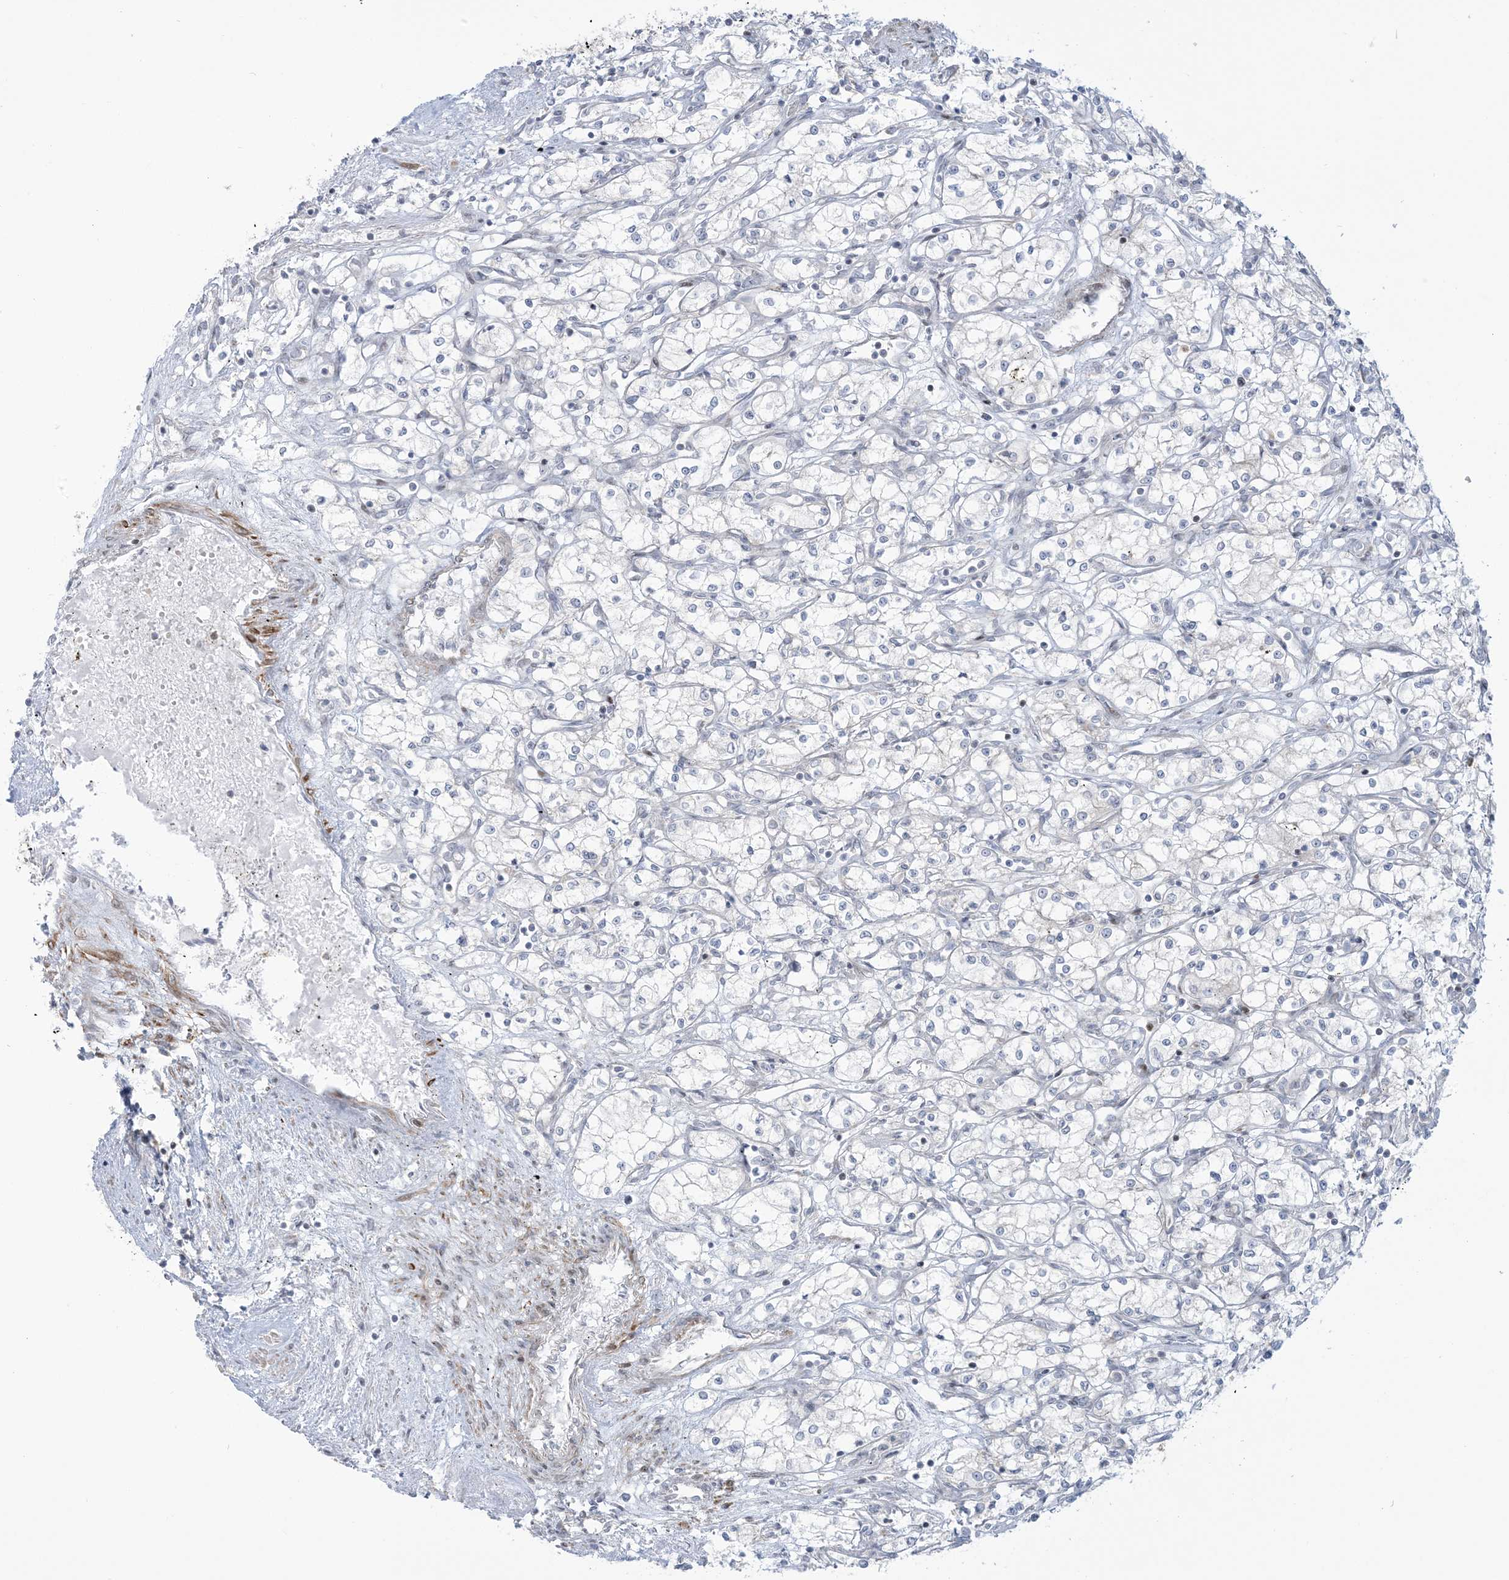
{"staining": {"intensity": "negative", "quantity": "none", "location": "none"}, "tissue": "renal cancer", "cell_type": "Tumor cells", "image_type": "cancer", "snomed": [{"axis": "morphology", "description": "Adenocarcinoma, NOS"}, {"axis": "topography", "description": "Kidney"}], "caption": "This is an IHC photomicrograph of human renal cancer (adenocarcinoma). There is no expression in tumor cells.", "gene": "AFTPH", "patient": {"sex": "male", "age": 59}}